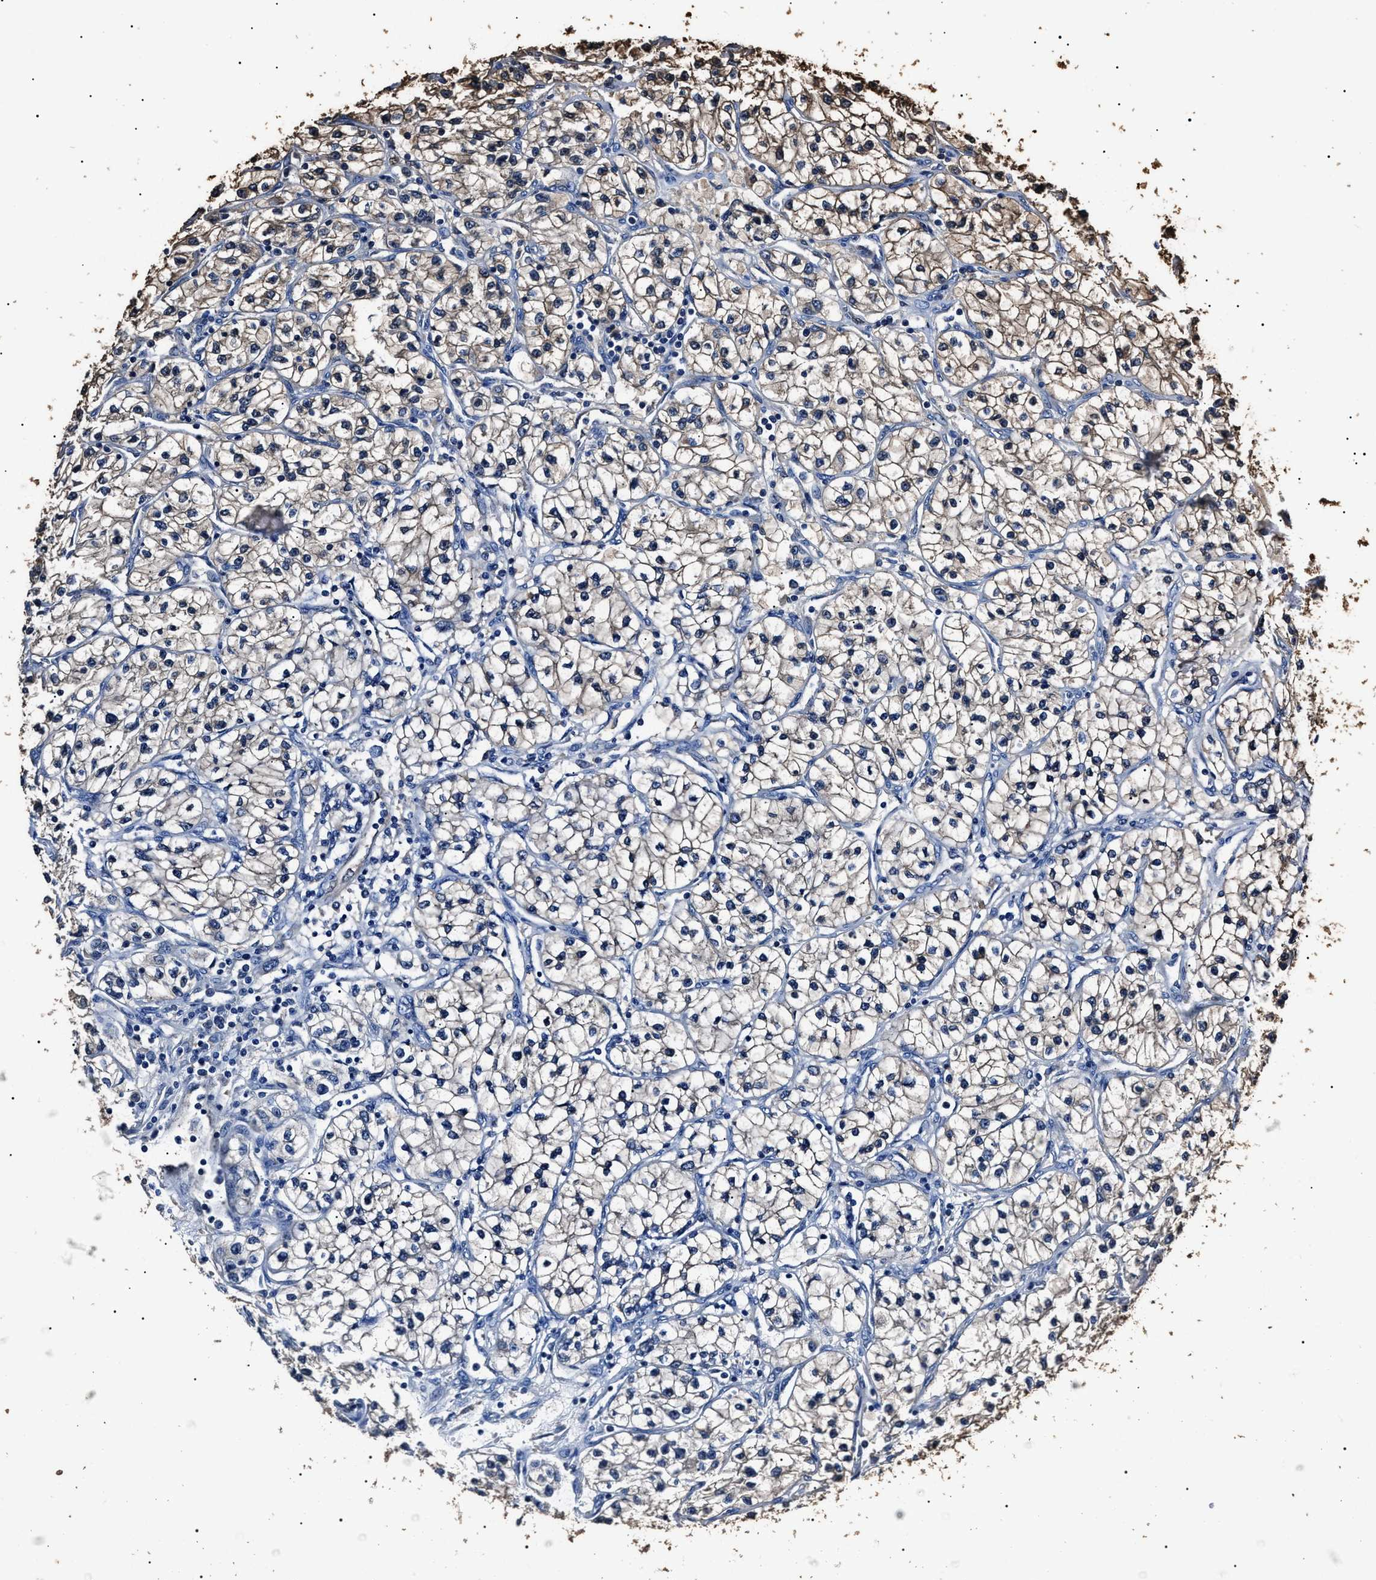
{"staining": {"intensity": "weak", "quantity": "<25%", "location": "cytoplasmic/membranous"}, "tissue": "renal cancer", "cell_type": "Tumor cells", "image_type": "cancer", "snomed": [{"axis": "morphology", "description": "Adenocarcinoma, NOS"}, {"axis": "topography", "description": "Kidney"}], "caption": "Photomicrograph shows no protein positivity in tumor cells of renal cancer (adenocarcinoma) tissue.", "gene": "ALDH1A1", "patient": {"sex": "female", "age": 57}}